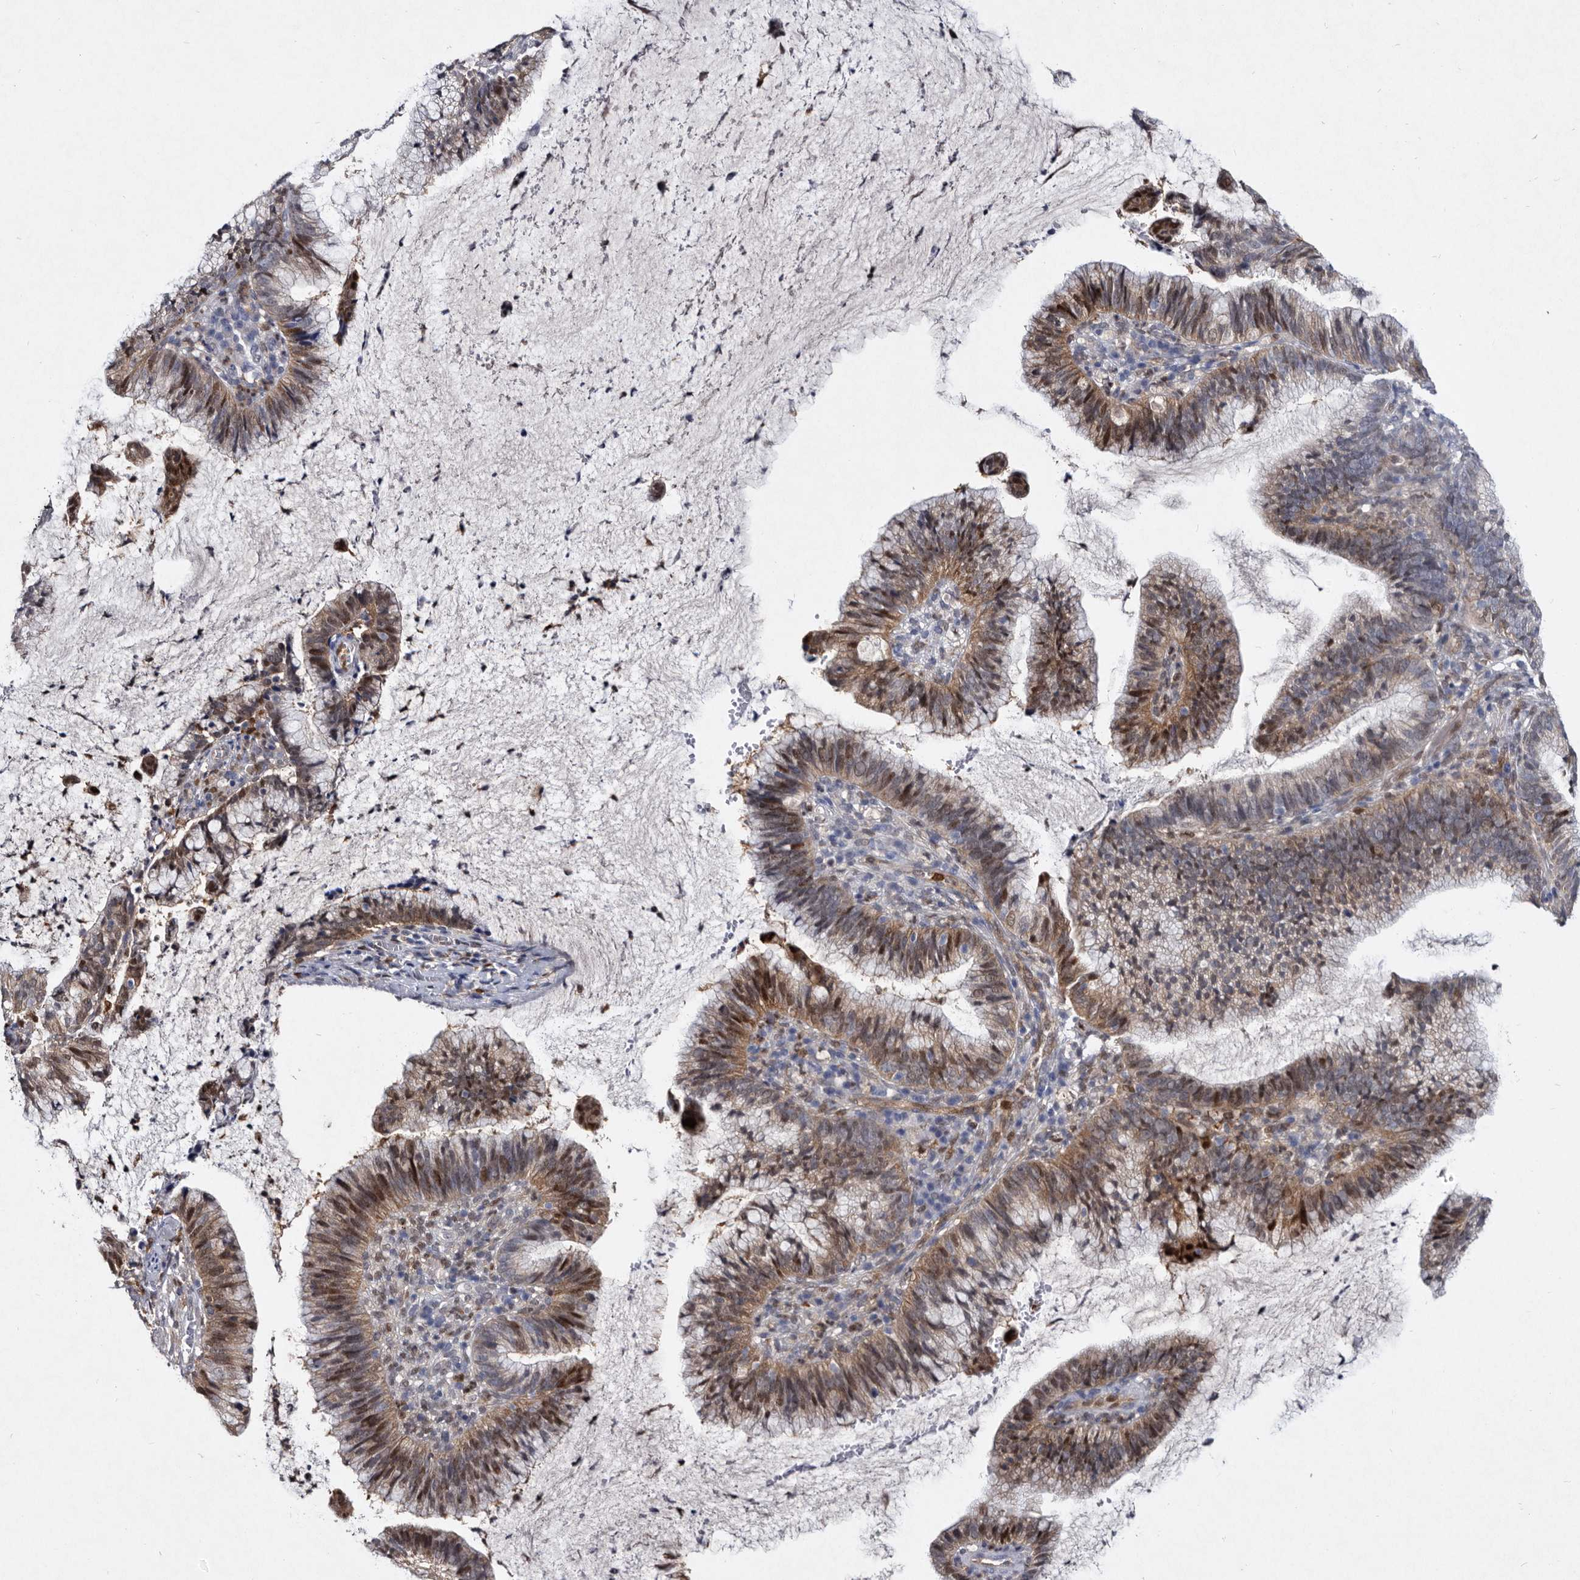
{"staining": {"intensity": "moderate", "quantity": ">75%", "location": "cytoplasmic/membranous,nuclear"}, "tissue": "cervical cancer", "cell_type": "Tumor cells", "image_type": "cancer", "snomed": [{"axis": "morphology", "description": "Adenocarcinoma, NOS"}, {"axis": "topography", "description": "Cervix"}], "caption": "Cervical cancer tissue reveals moderate cytoplasmic/membranous and nuclear staining in about >75% of tumor cells (DAB = brown stain, brightfield microscopy at high magnification).", "gene": "SERPINB8", "patient": {"sex": "female", "age": 36}}